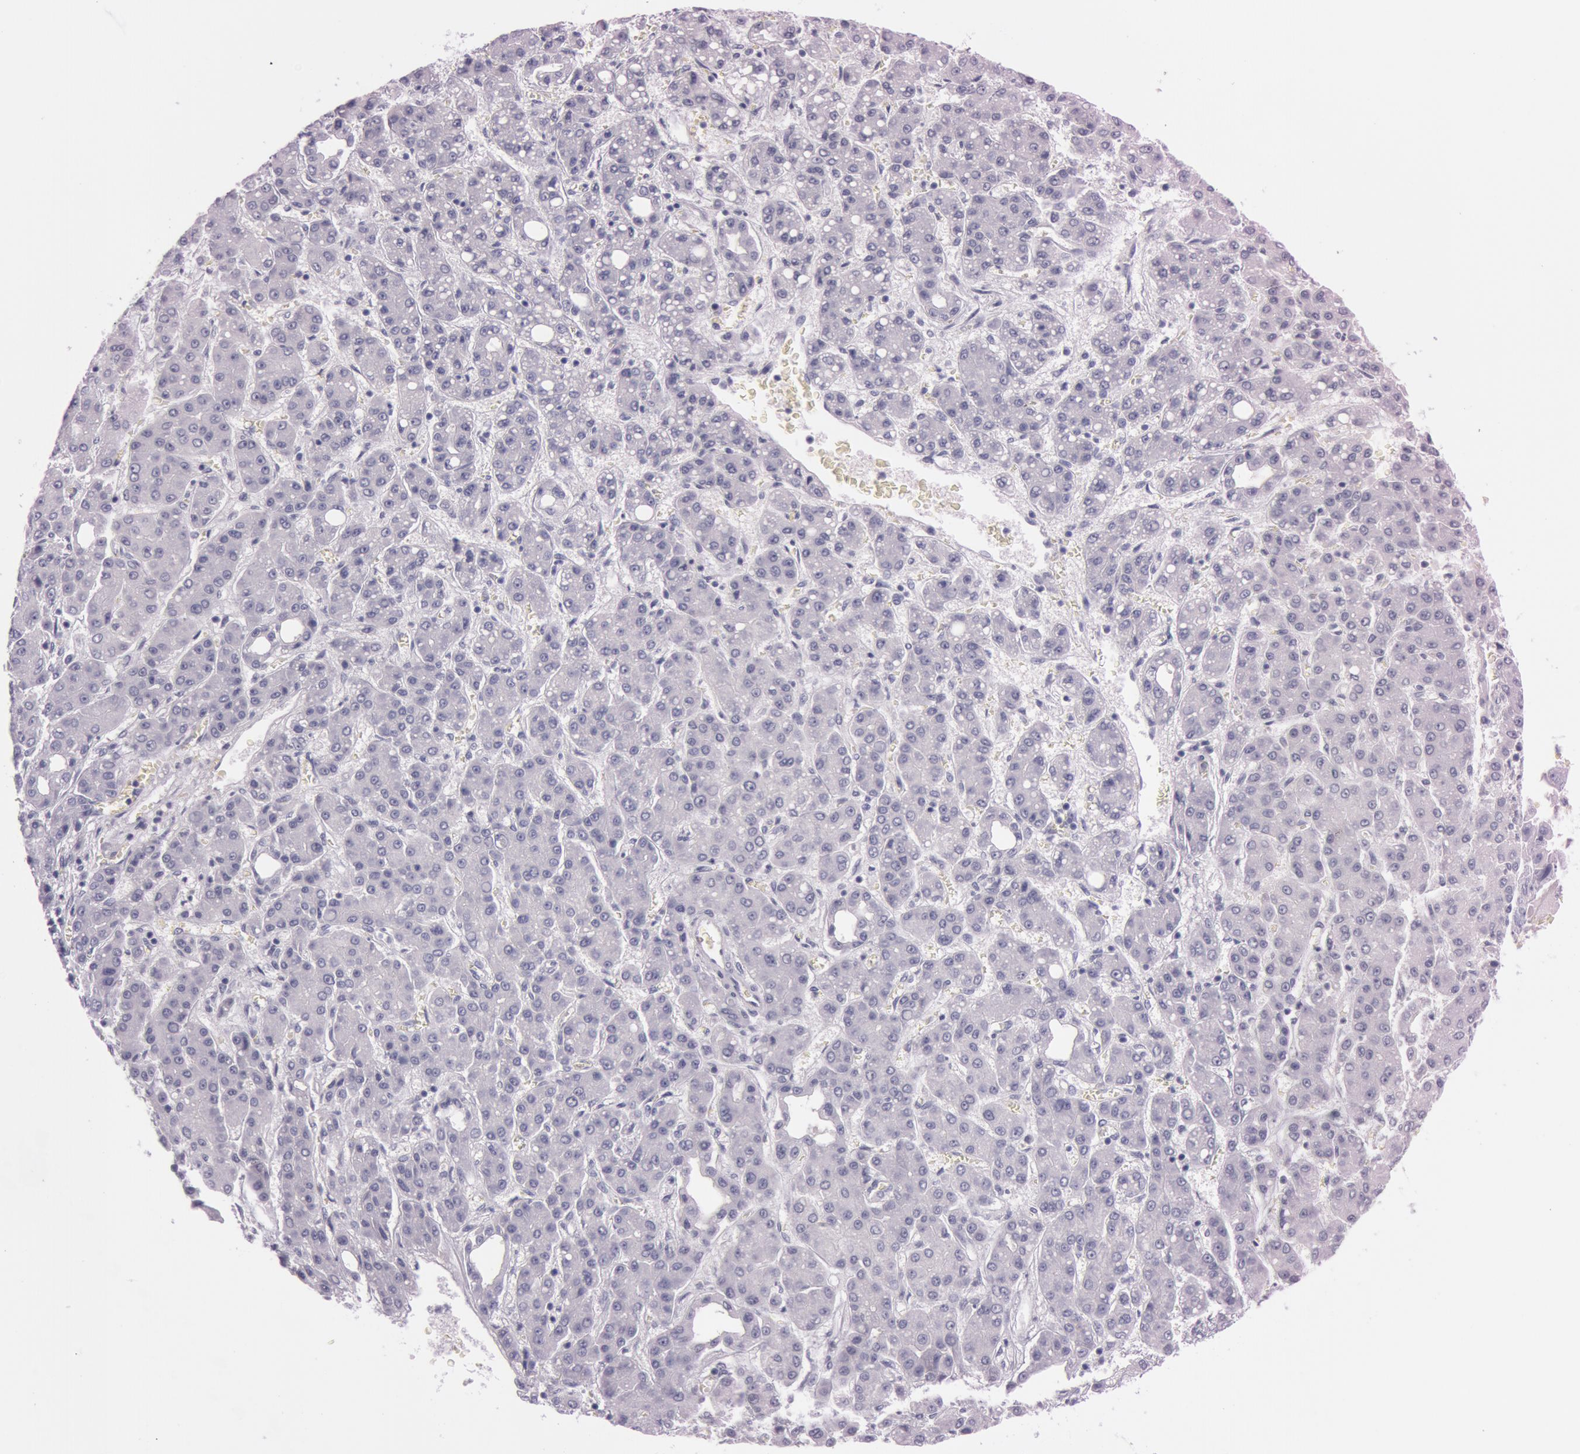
{"staining": {"intensity": "negative", "quantity": "none", "location": "none"}, "tissue": "liver cancer", "cell_type": "Tumor cells", "image_type": "cancer", "snomed": [{"axis": "morphology", "description": "Carcinoma, Hepatocellular, NOS"}, {"axis": "topography", "description": "Liver"}], "caption": "An immunohistochemistry (IHC) photomicrograph of liver cancer is shown. There is no staining in tumor cells of liver cancer.", "gene": "S100A7", "patient": {"sex": "male", "age": 69}}